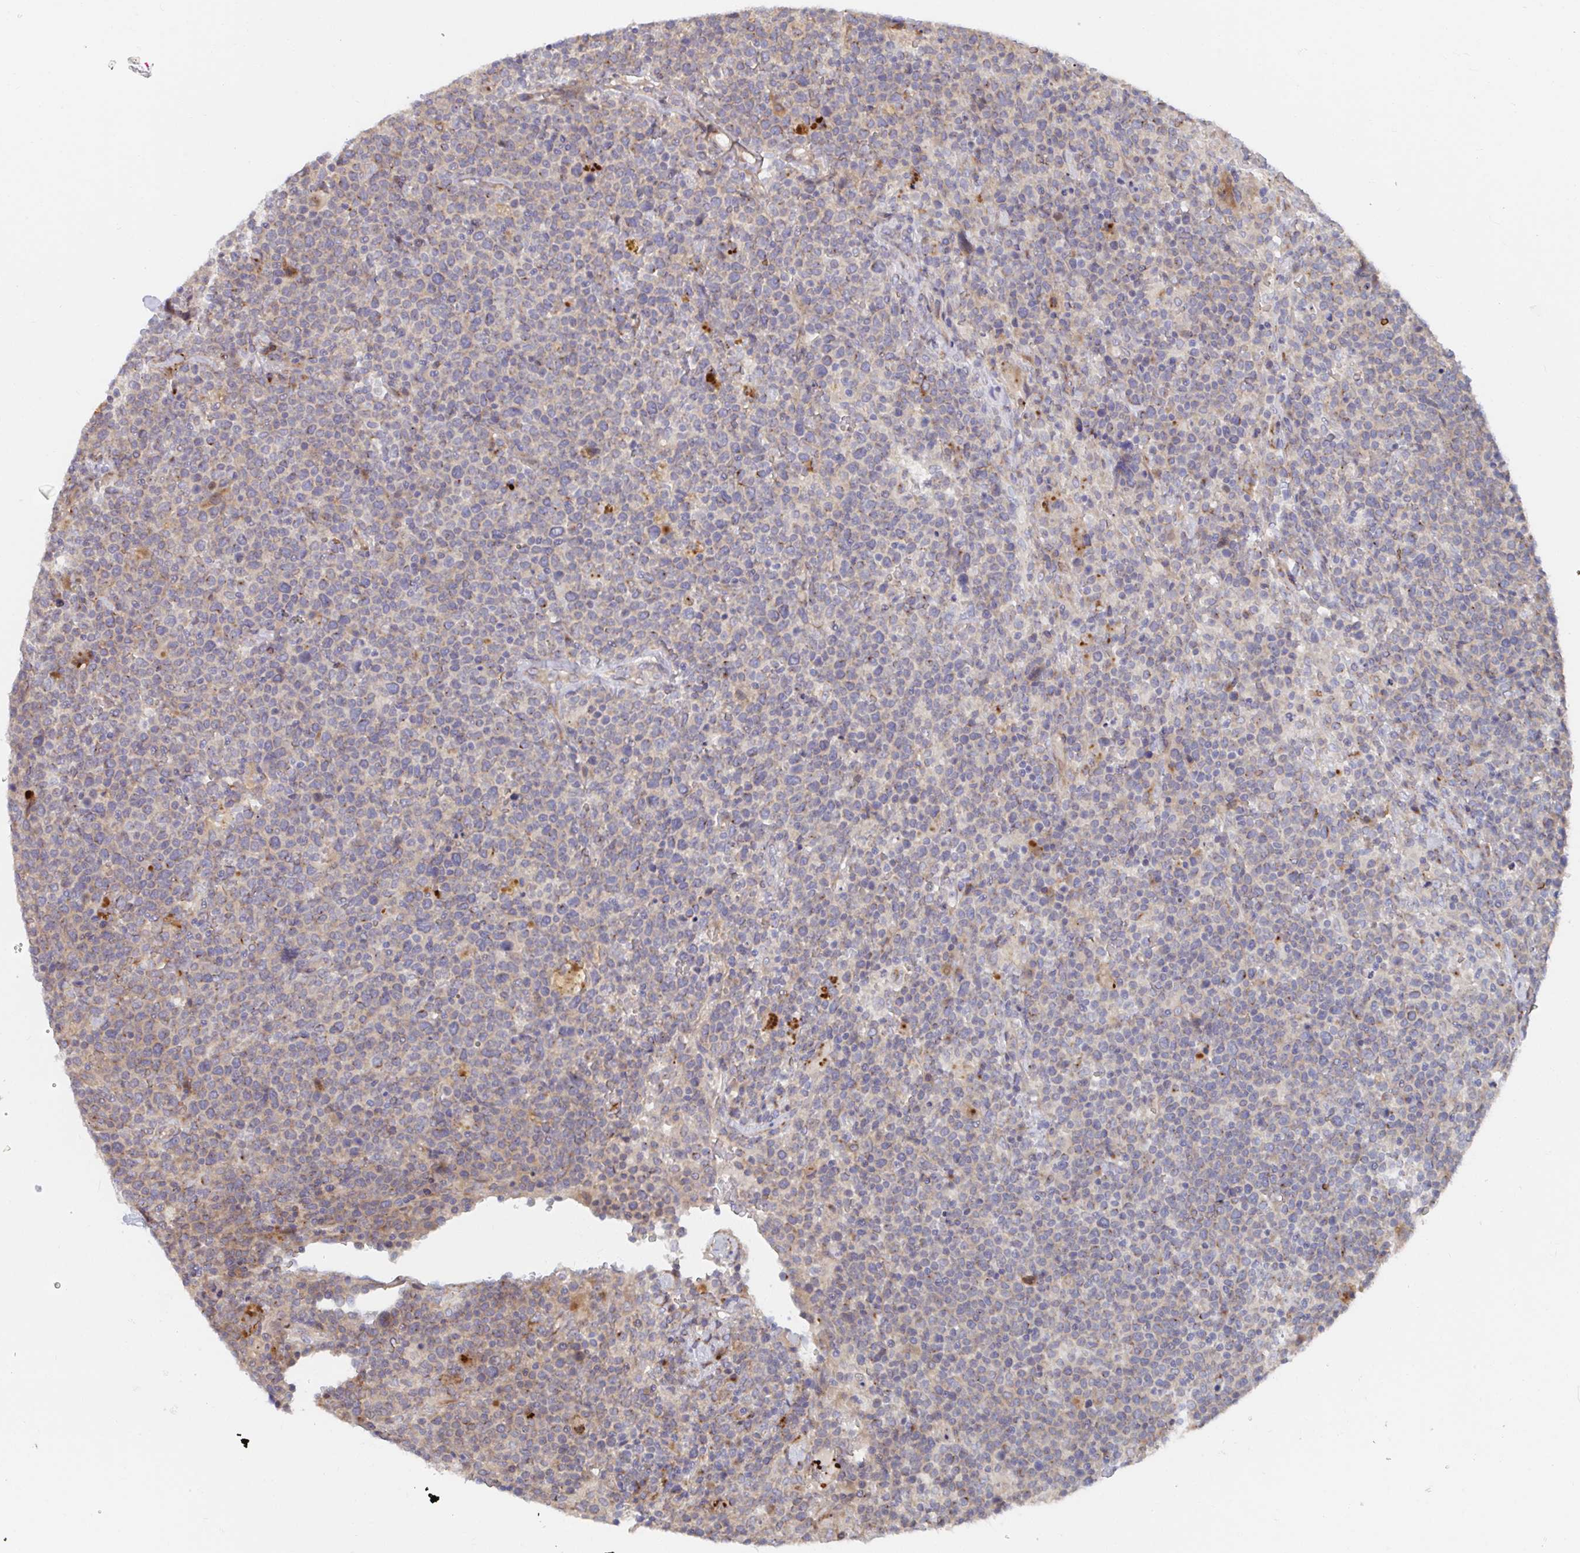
{"staining": {"intensity": "negative", "quantity": "none", "location": "none"}, "tissue": "lymphoma", "cell_type": "Tumor cells", "image_type": "cancer", "snomed": [{"axis": "morphology", "description": "Malignant lymphoma, non-Hodgkin's type, High grade"}, {"axis": "topography", "description": "Lymph node"}], "caption": "This is an IHC histopathology image of human lymphoma. There is no positivity in tumor cells.", "gene": "FJX1", "patient": {"sex": "male", "age": 61}}